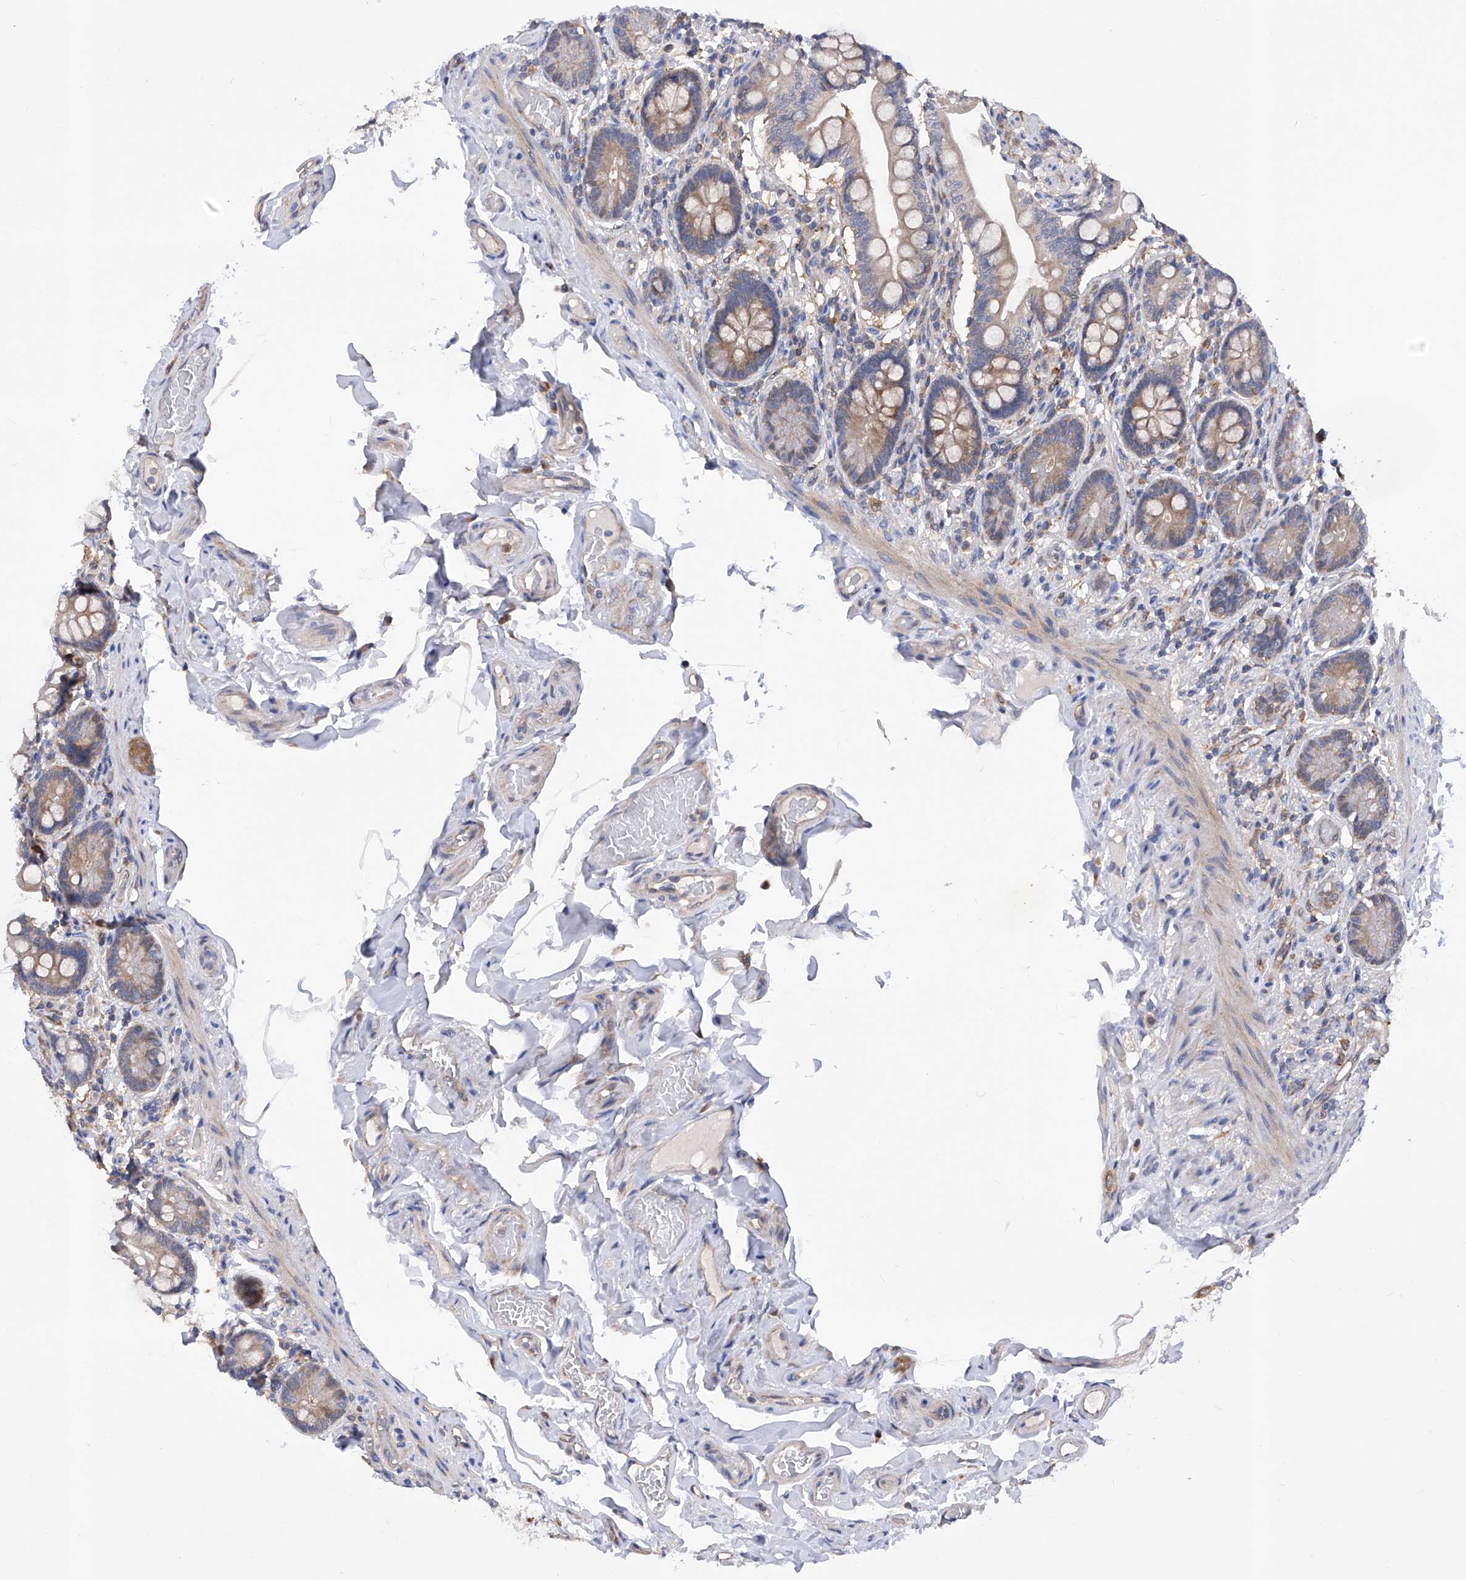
{"staining": {"intensity": "weak", "quantity": "25%-75%", "location": "cytoplasmic/membranous"}, "tissue": "small intestine", "cell_type": "Glandular cells", "image_type": "normal", "snomed": [{"axis": "morphology", "description": "Normal tissue, NOS"}, {"axis": "topography", "description": "Small intestine"}], "caption": "Protein staining by IHC displays weak cytoplasmic/membranous expression in approximately 25%-75% of glandular cells in benign small intestine.", "gene": "SPATA20", "patient": {"sex": "female", "age": 64}}